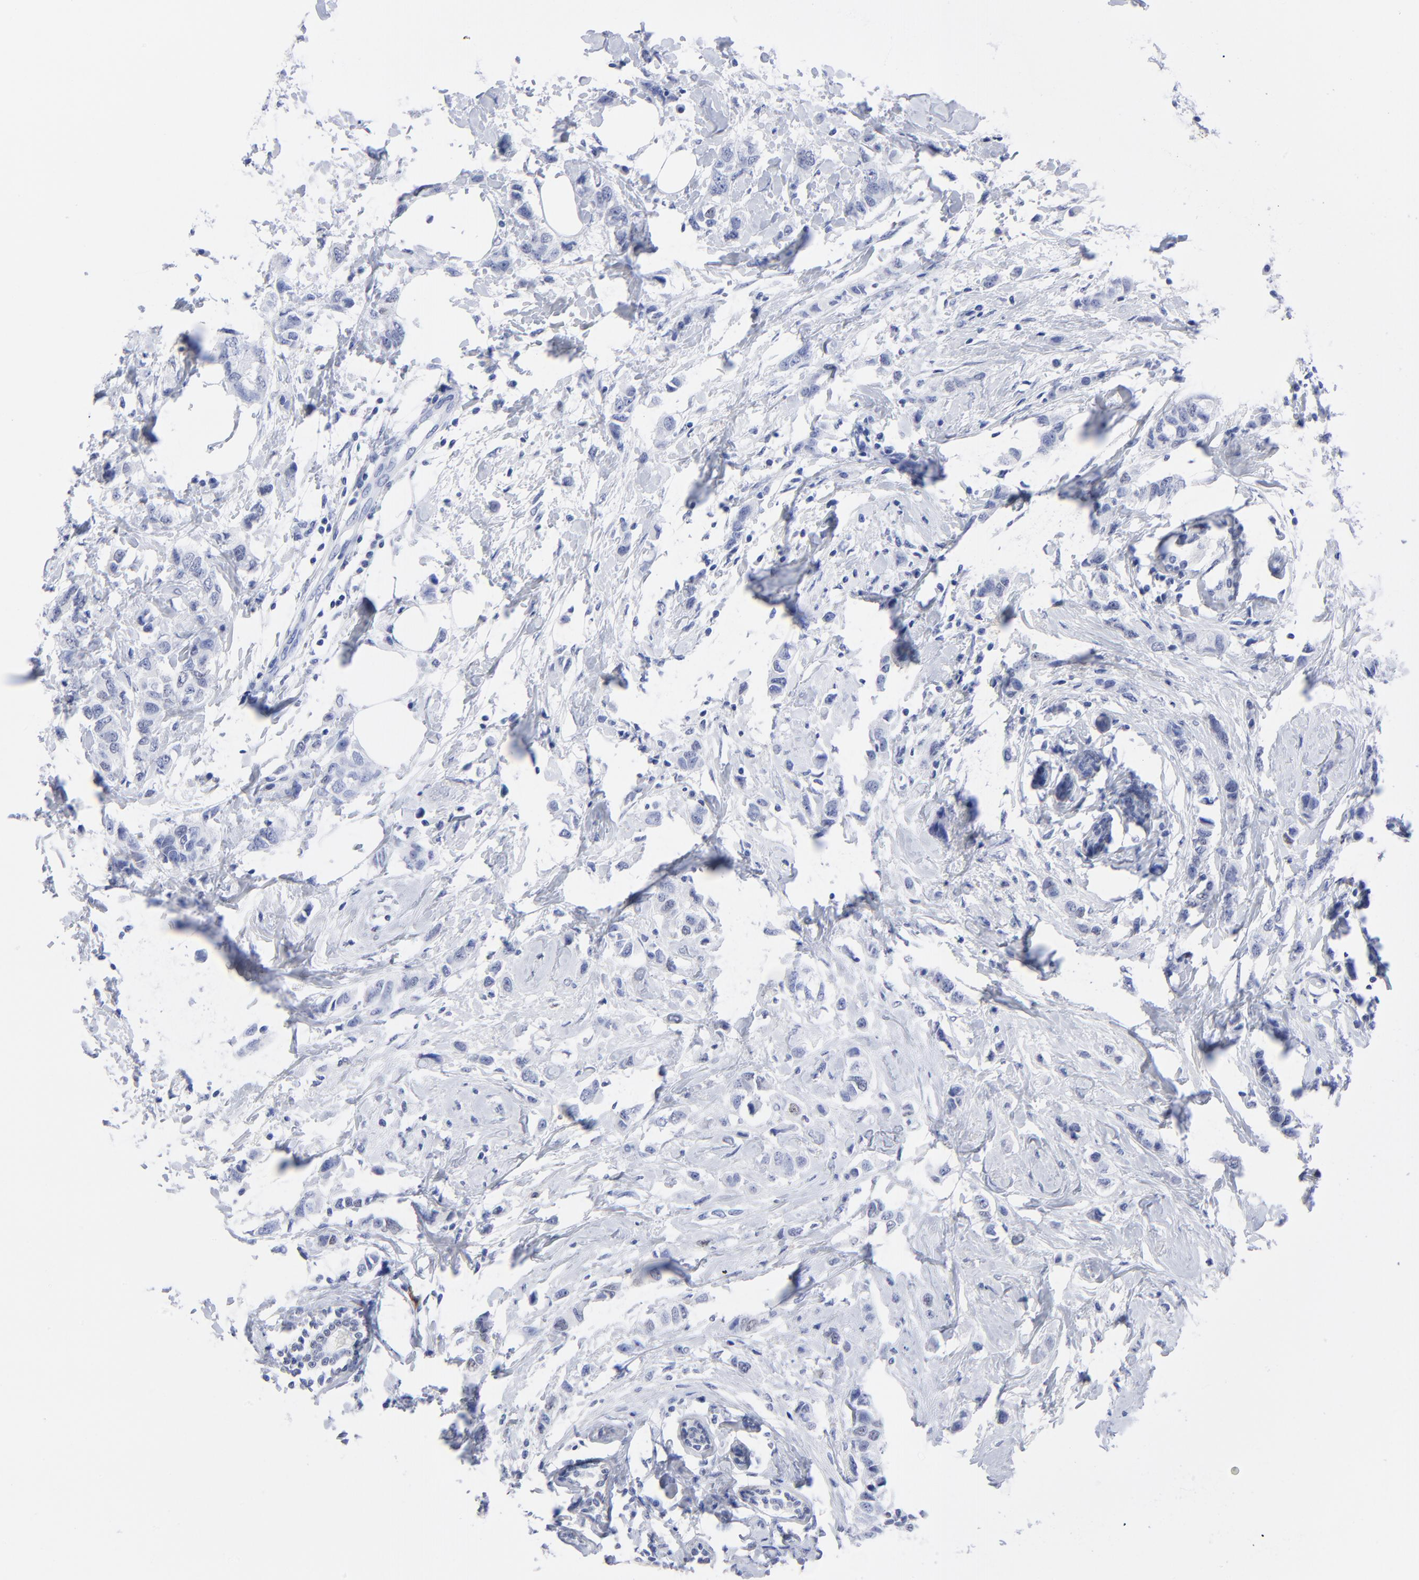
{"staining": {"intensity": "negative", "quantity": "none", "location": "none"}, "tissue": "breast cancer", "cell_type": "Tumor cells", "image_type": "cancer", "snomed": [{"axis": "morphology", "description": "Normal tissue, NOS"}, {"axis": "morphology", "description": "Duct carcinoma"}, {"axis": "topography", "description": "Breast"}], "caption": "There is no significant staining in tumor cells of breast invasive ductal carcinoma.", "gene": "ACY1", "patient": {"sex": "female", "age": 50}}